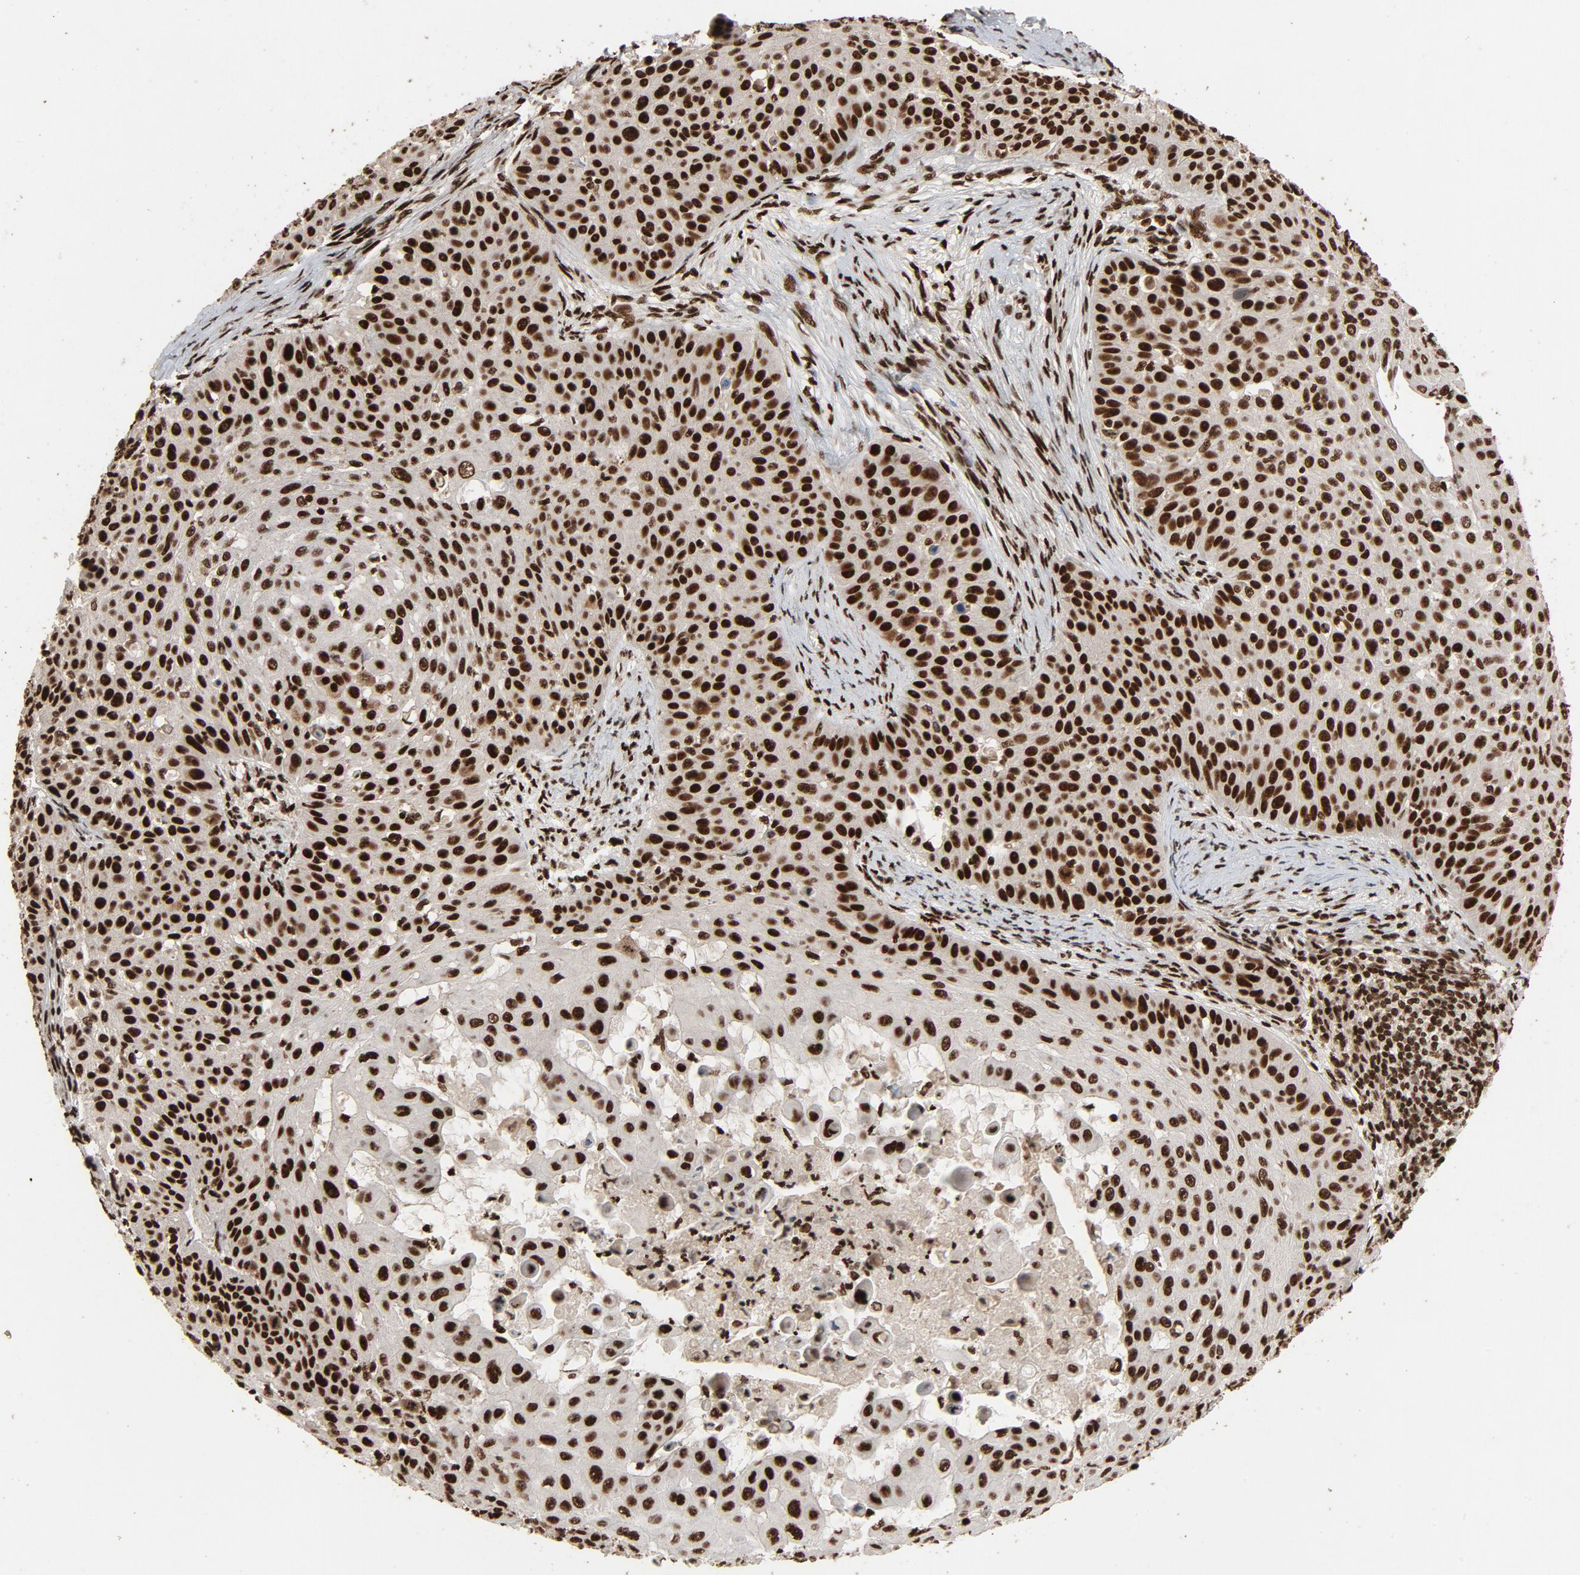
{"staining": {"intensity": "strong", "quantity": ">75%", "location": "nuclear"}, "tissue": "skin cancer", "cell_type": "Tumor cells", "image_type": "cancer", "snomed": [{"axis": "morphology", "description": "Squamous cell carcinoma, NOS"}, {"axis": "topography", "description": "Skin"}], "caption": "This is an image of IHC staining of squamous cell carcinoma (skin), which shows strong expression in the nuclear of tumor cells.", "gene": "TP53BP1", "patient": {"sex": "male", "age": 82}}